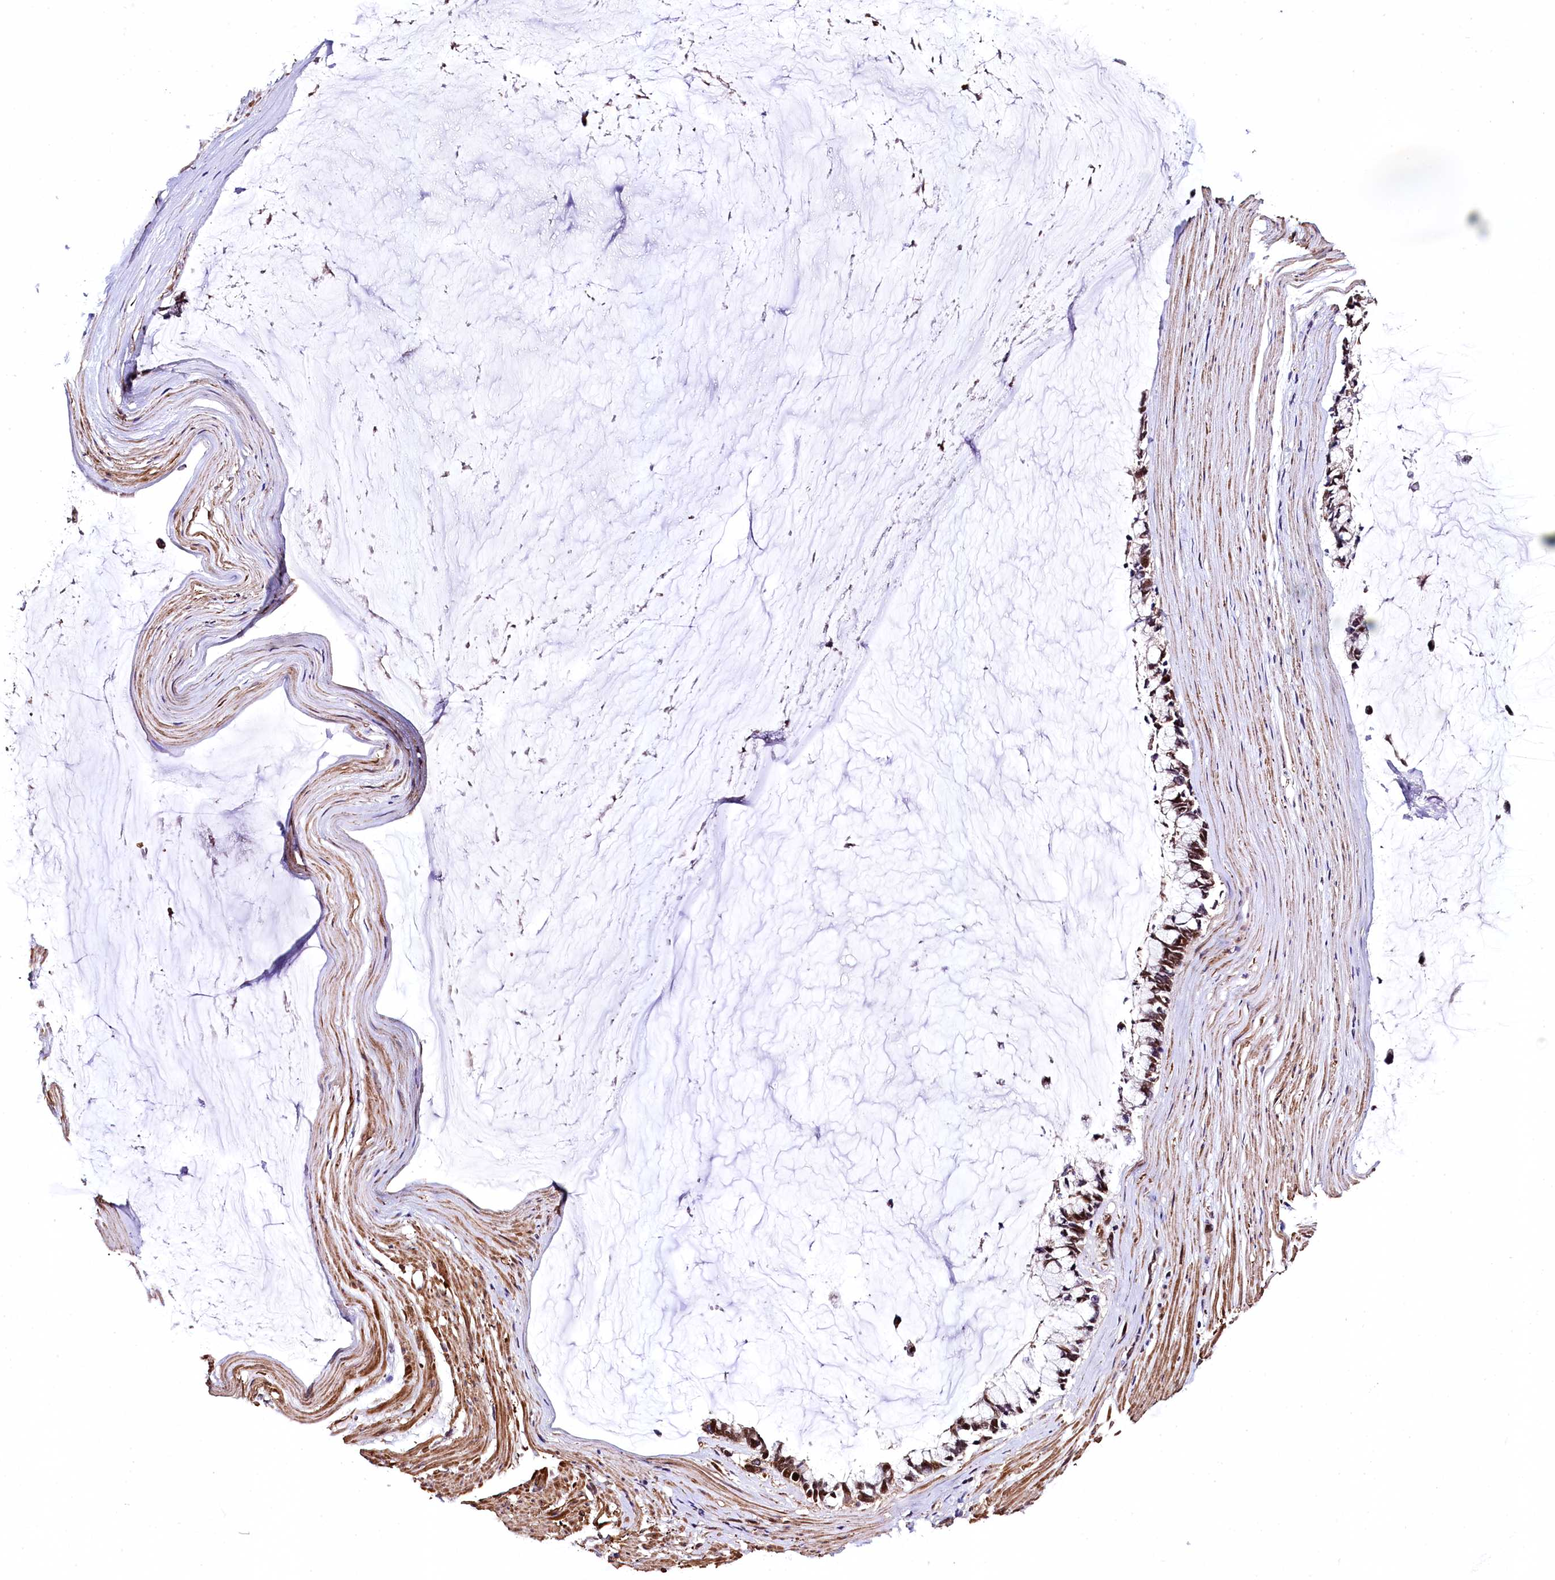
{"staining": {"intensity": "moderate", "quantity": ">75%", "location": "nuclear"}, "tissue": "ovarian cancer", "cell_type": "Tumor cells", "image_type": "cancer", "snomed": [{"axis": "morphology", "description": "Cystadenocarcinoma, mucinous, NOS"}, {"axis": "topography", "description": "Ovary"}], "caption": "A brown stain labels moderate nuclear positivity of a protein in ovarian cancer tumor cells.", "gene": "SAMD10", "patient": {"sex": "female", "age": 39}}